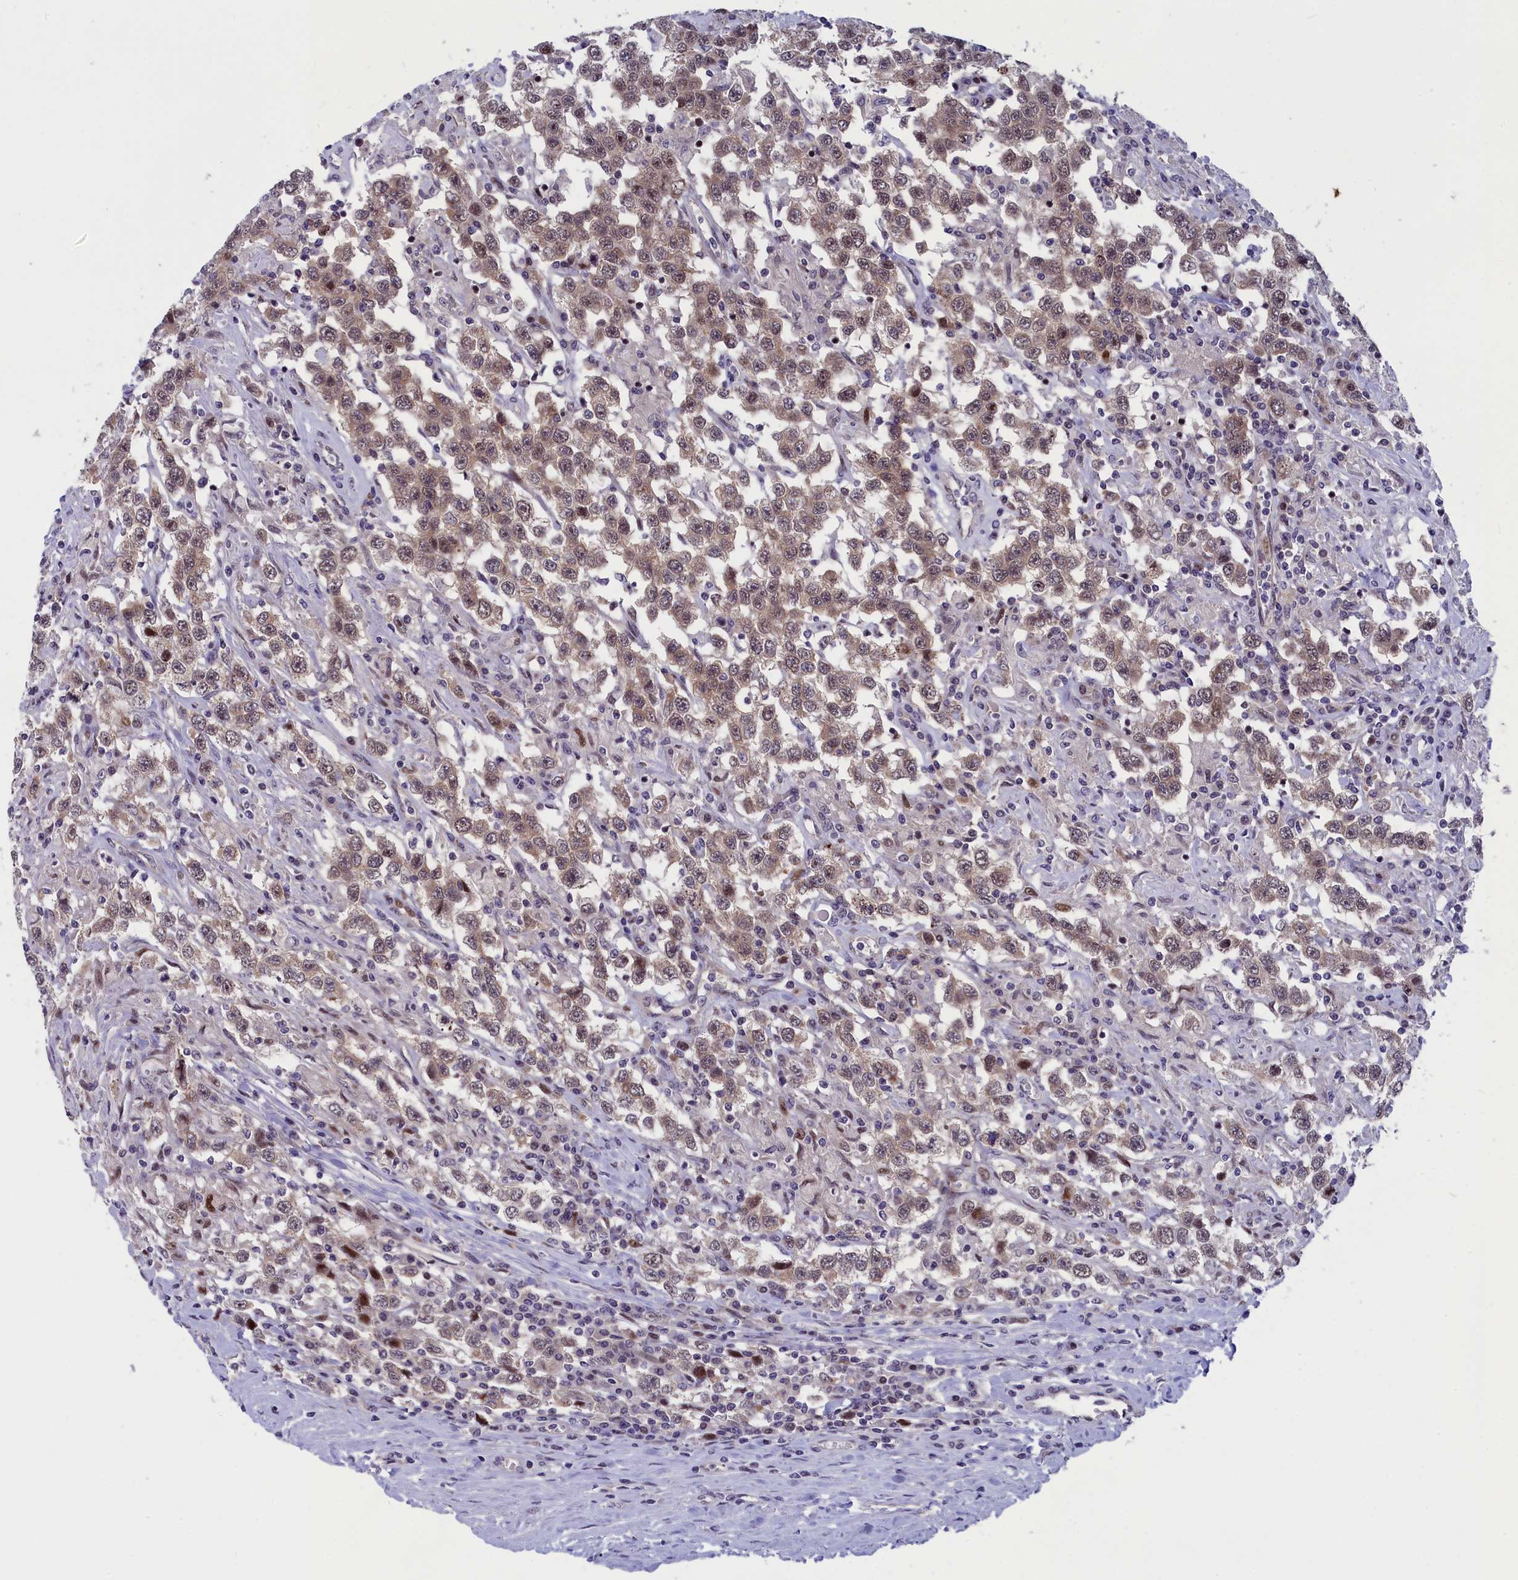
{"staining": {"intensity": "weak", "quantity": ">75%", "location": "cytoplasmic/membranous,nuclear"}, "tissue": "testis cancer", "cell_type": "Tumor cells", "image_type": "cancer", "snomed": [{"axis": "morphology", "description": "Seminoma, NOS"}, {"axis": "topography", "description": "Testis"}], "caption": "Immunohistochemistry (IHC) (DAB (3,3'-diaminobenzidine)) staining of seminoma (testis) demonstrates weak cytoplasmic/membranous and nuclear protein expression in approximately >75% of tumor cells. Nuclei are stained in blue.", "gene": "ANKRD34B", "patient": {"sex": "male", "age": 41}}